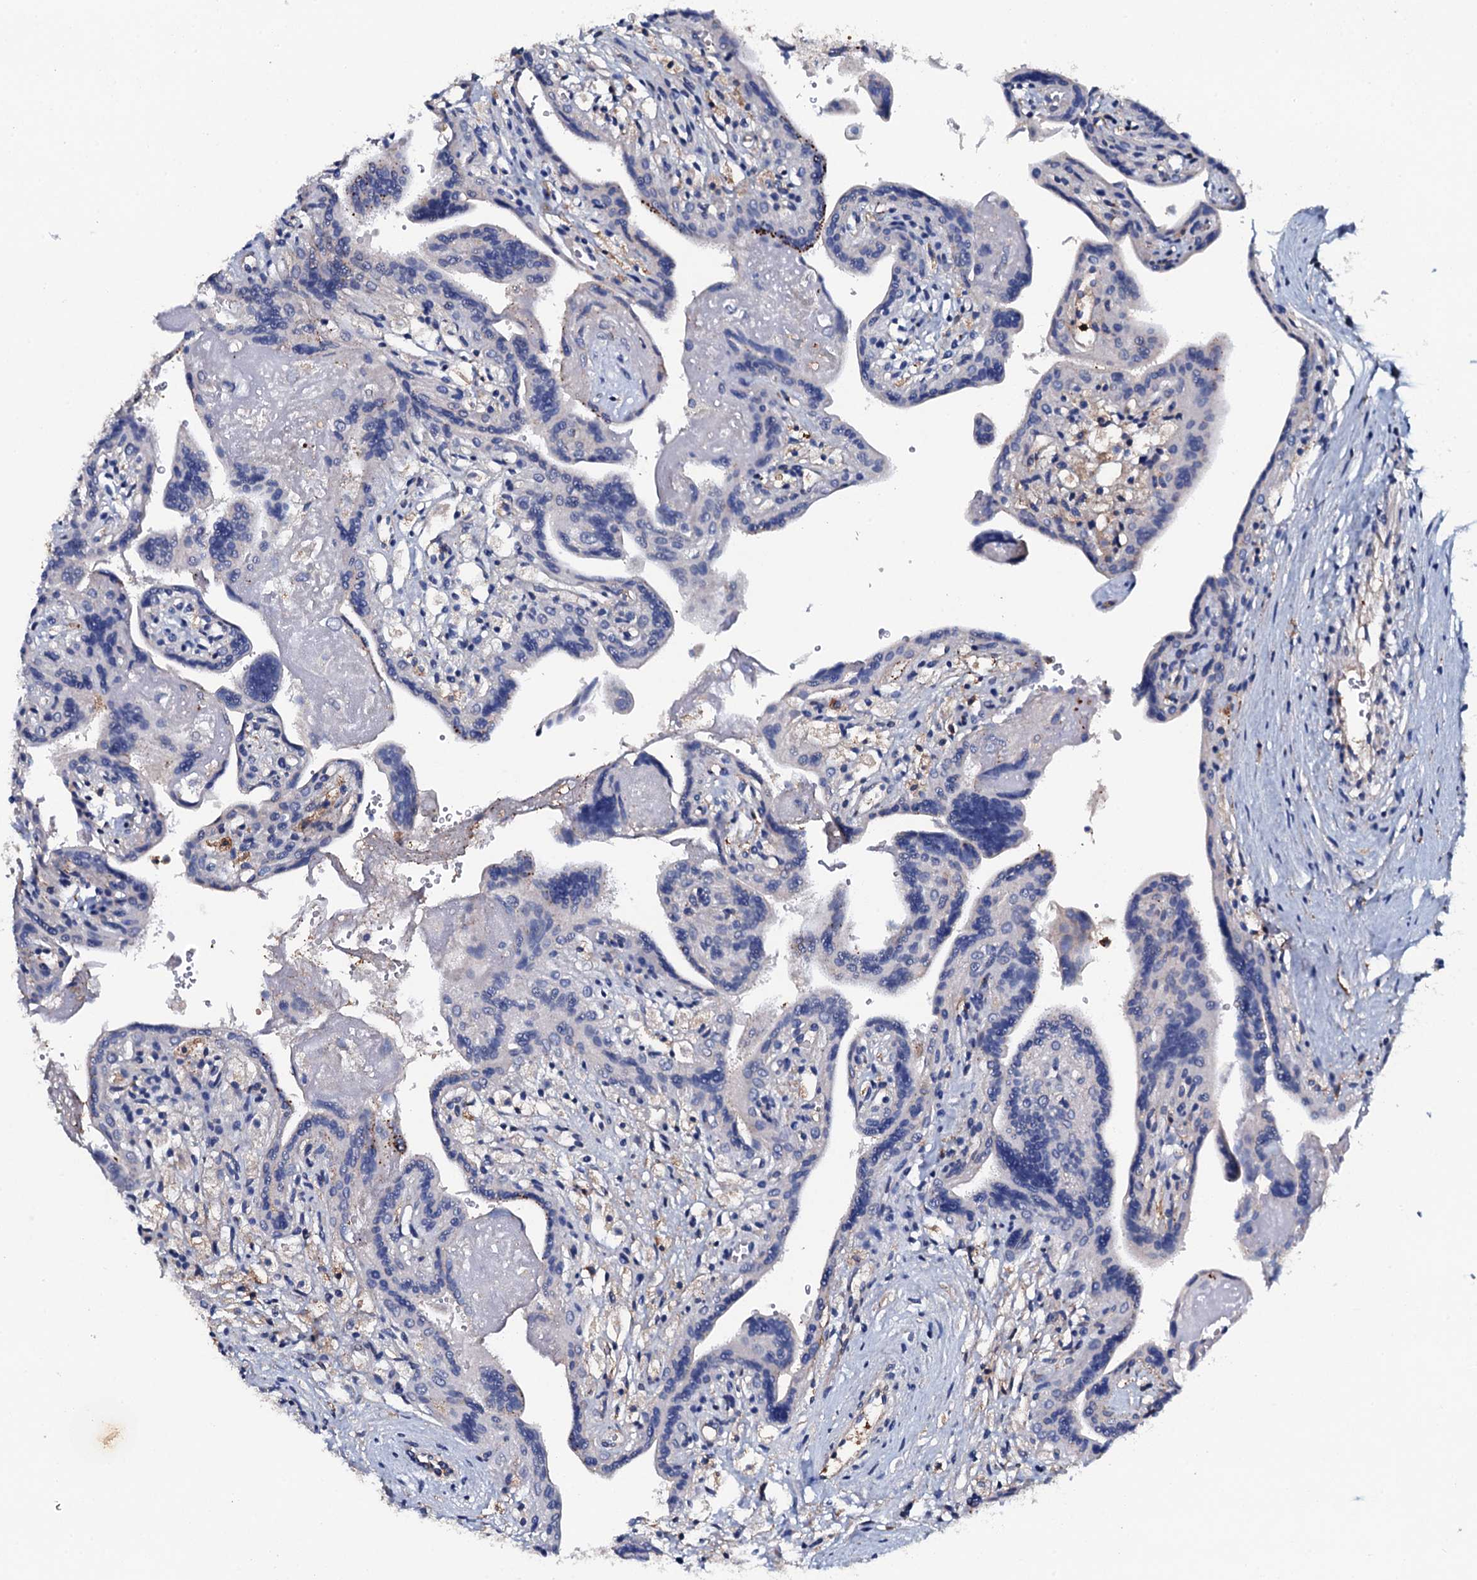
{"staining": {"intensity": "weak", "quantity": "<25%", "location": "cytoplasmic/membranous"}, "tissue": "placenta", "cell_type": "Trophoblastic cells", "image_type": "normal", "snomed": [{"axis": "morphology", "description": "Normal tissue, NOS"}, {"axis": "topography", "description": "Placenta"}], "caption": "IHC micrograph of normal placenta: placenta stained with DAB displays no significant protein expression in trophoblastic cells. Nuclei are stained in blue.", "gene": "MS4A4E", "patient": {"sex": "female", "age": 37}}